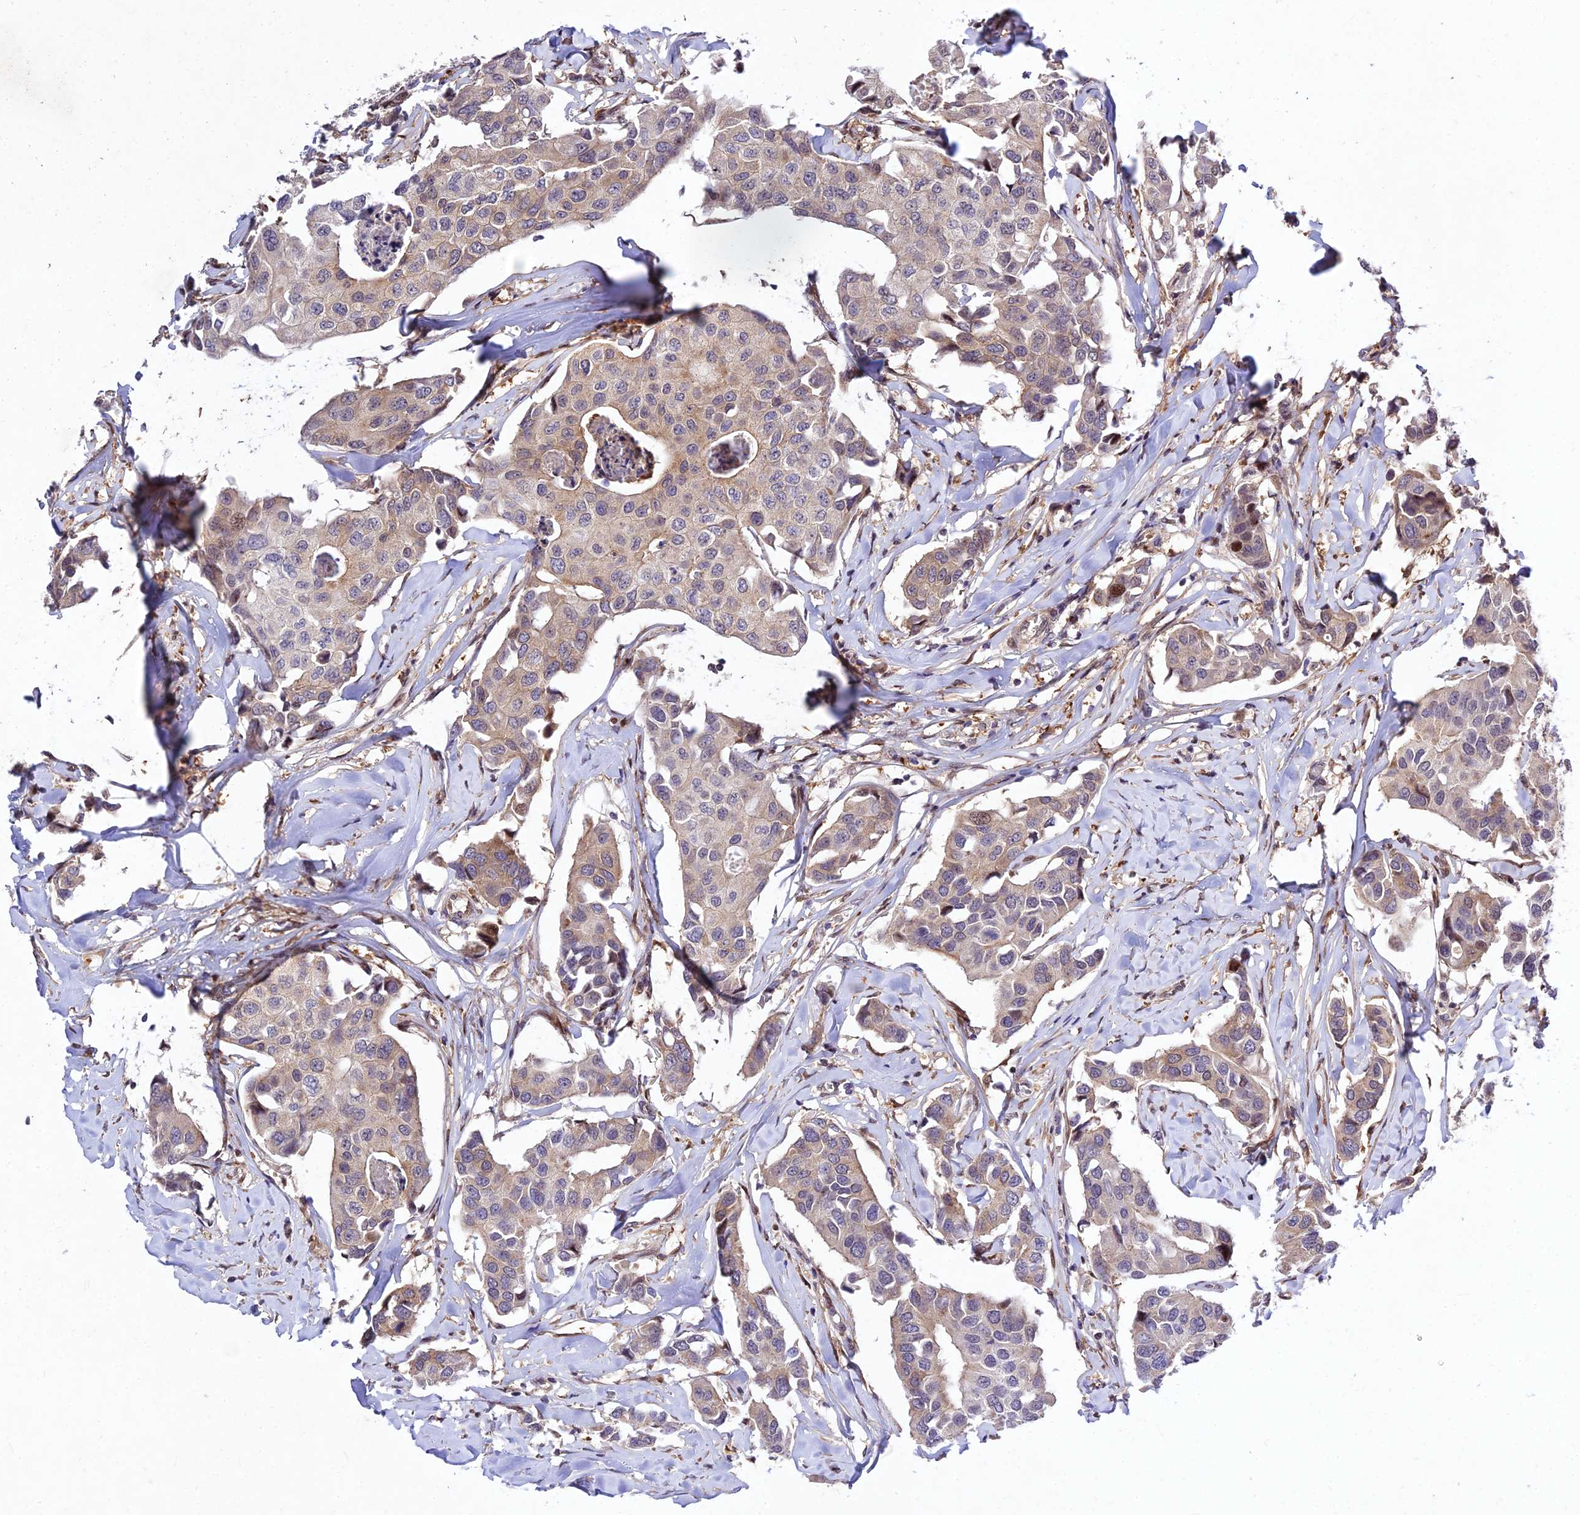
{"staining": {"intensity": "weak", "quantity": "25%-75%", "location": "cytoplasmic/membranous"}, "tissue": "breast cancer", "cell_type": "Tumor cells", "image_type": "cancer", "snomed": [{"axis": "morphology", "description": "Duct carcinoma"}, {"axis": "topography", "description": "Breast"}], "caption": "DAB (3,3'-diaminobenzidine) immunohistochemical staining of breast cancer exhibits weak cytoplasmic/membranous protein expression in approximately 25%-75% of tumor cells.", "gene": "MKKS", "patient": {"sex": "female", "age": 80}}